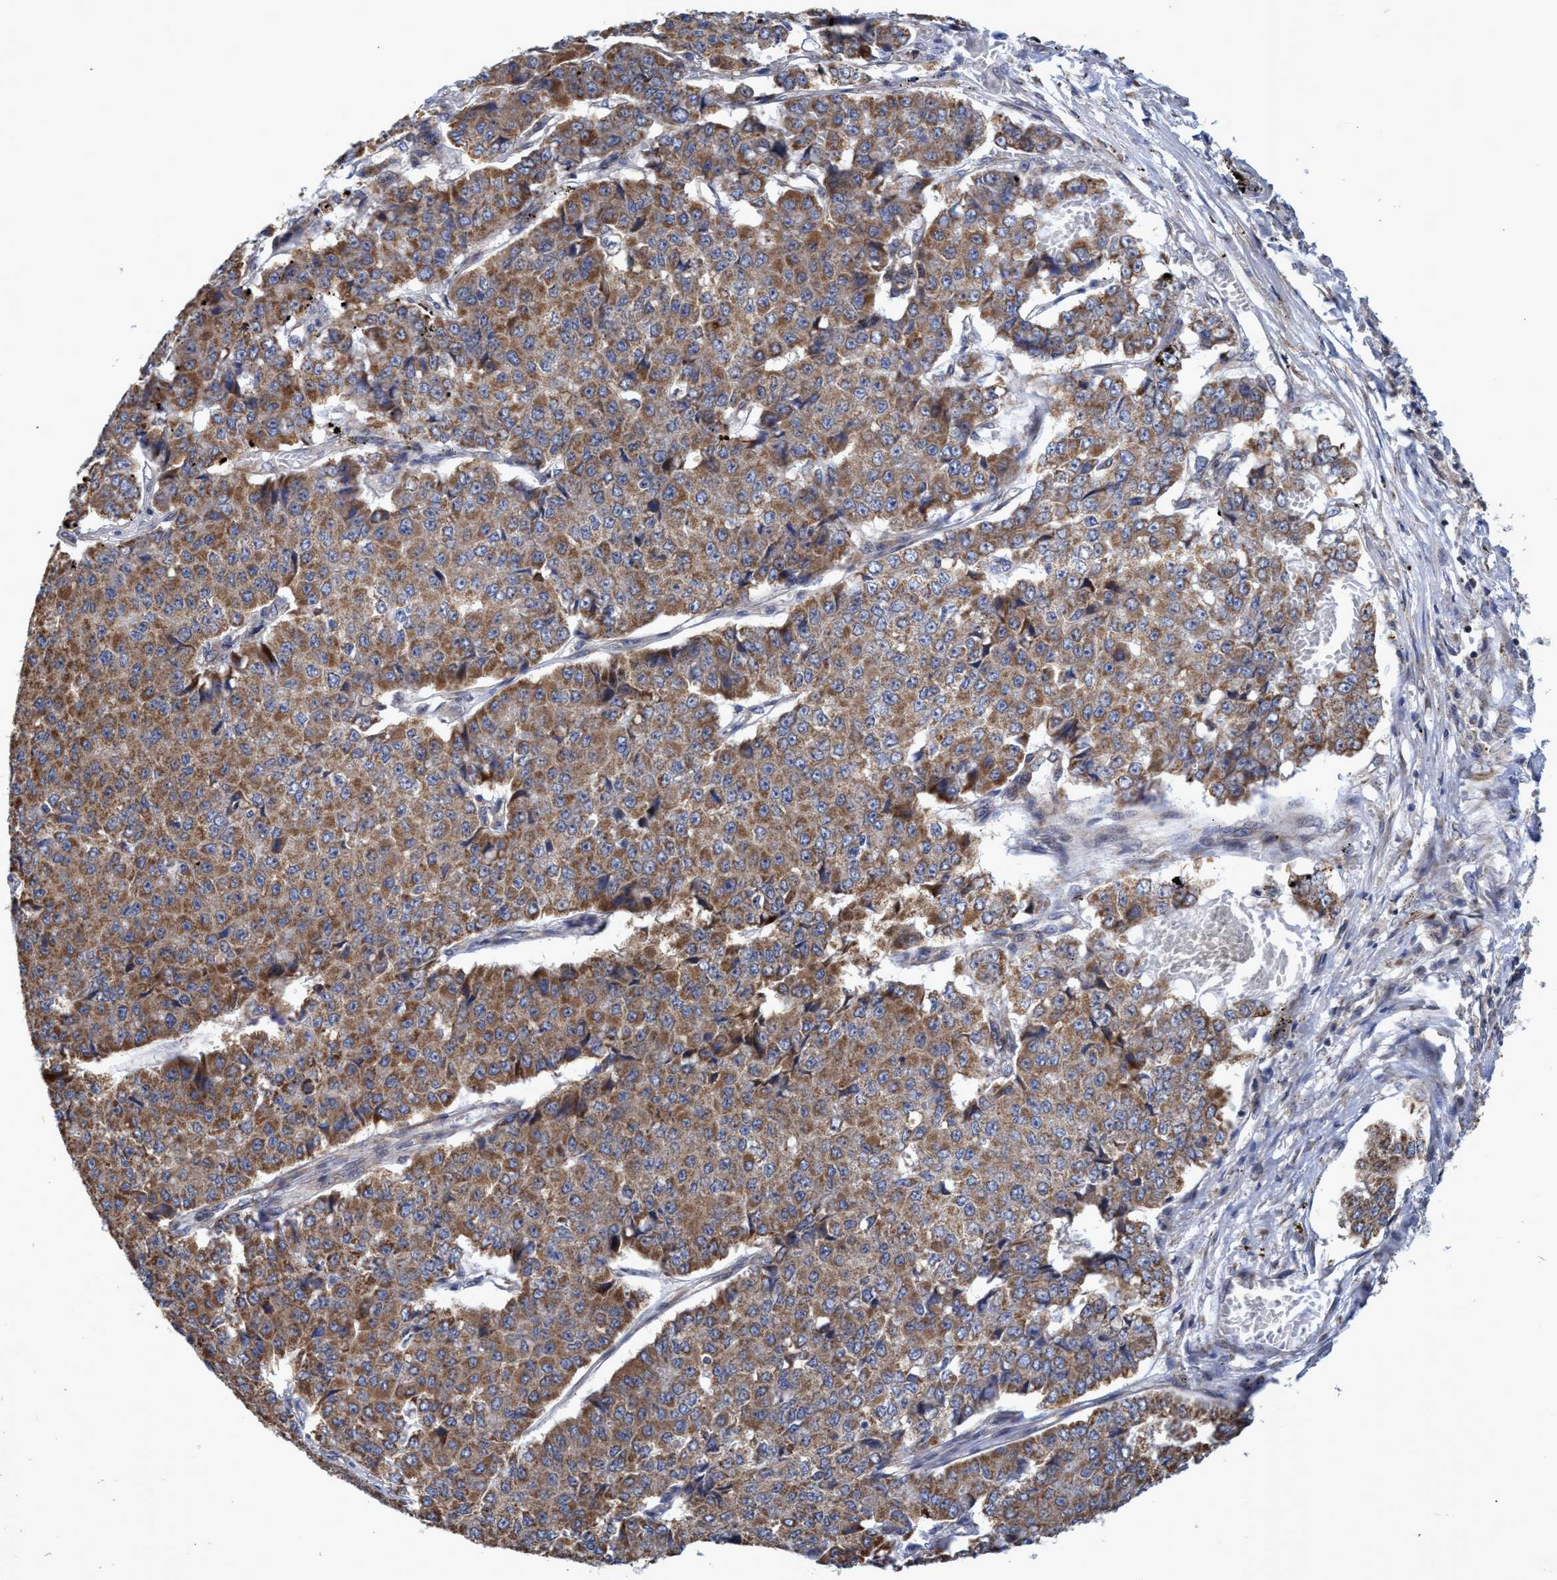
{"staining": {"intensity": "moderate", "quantity": ">75%", "location": "cytoplasmic/membranous"}, "tissue": "pancreatic cancer", "cell_type": "Tumor cells", "image_type": "cancer", "snomed": [{"axis": "morphology", "description": "Adenocarcinoma, NOS"}, {"axis": "topography", "description": "Pancreas"}], "caption": "Protein expression analysis of pancreatic cancer reveals moderate cytoplasmic/membranous staining in about >75% of tumor cells.", "gene": "NAT16", "patient": {"sex": "male", "age": 50}}